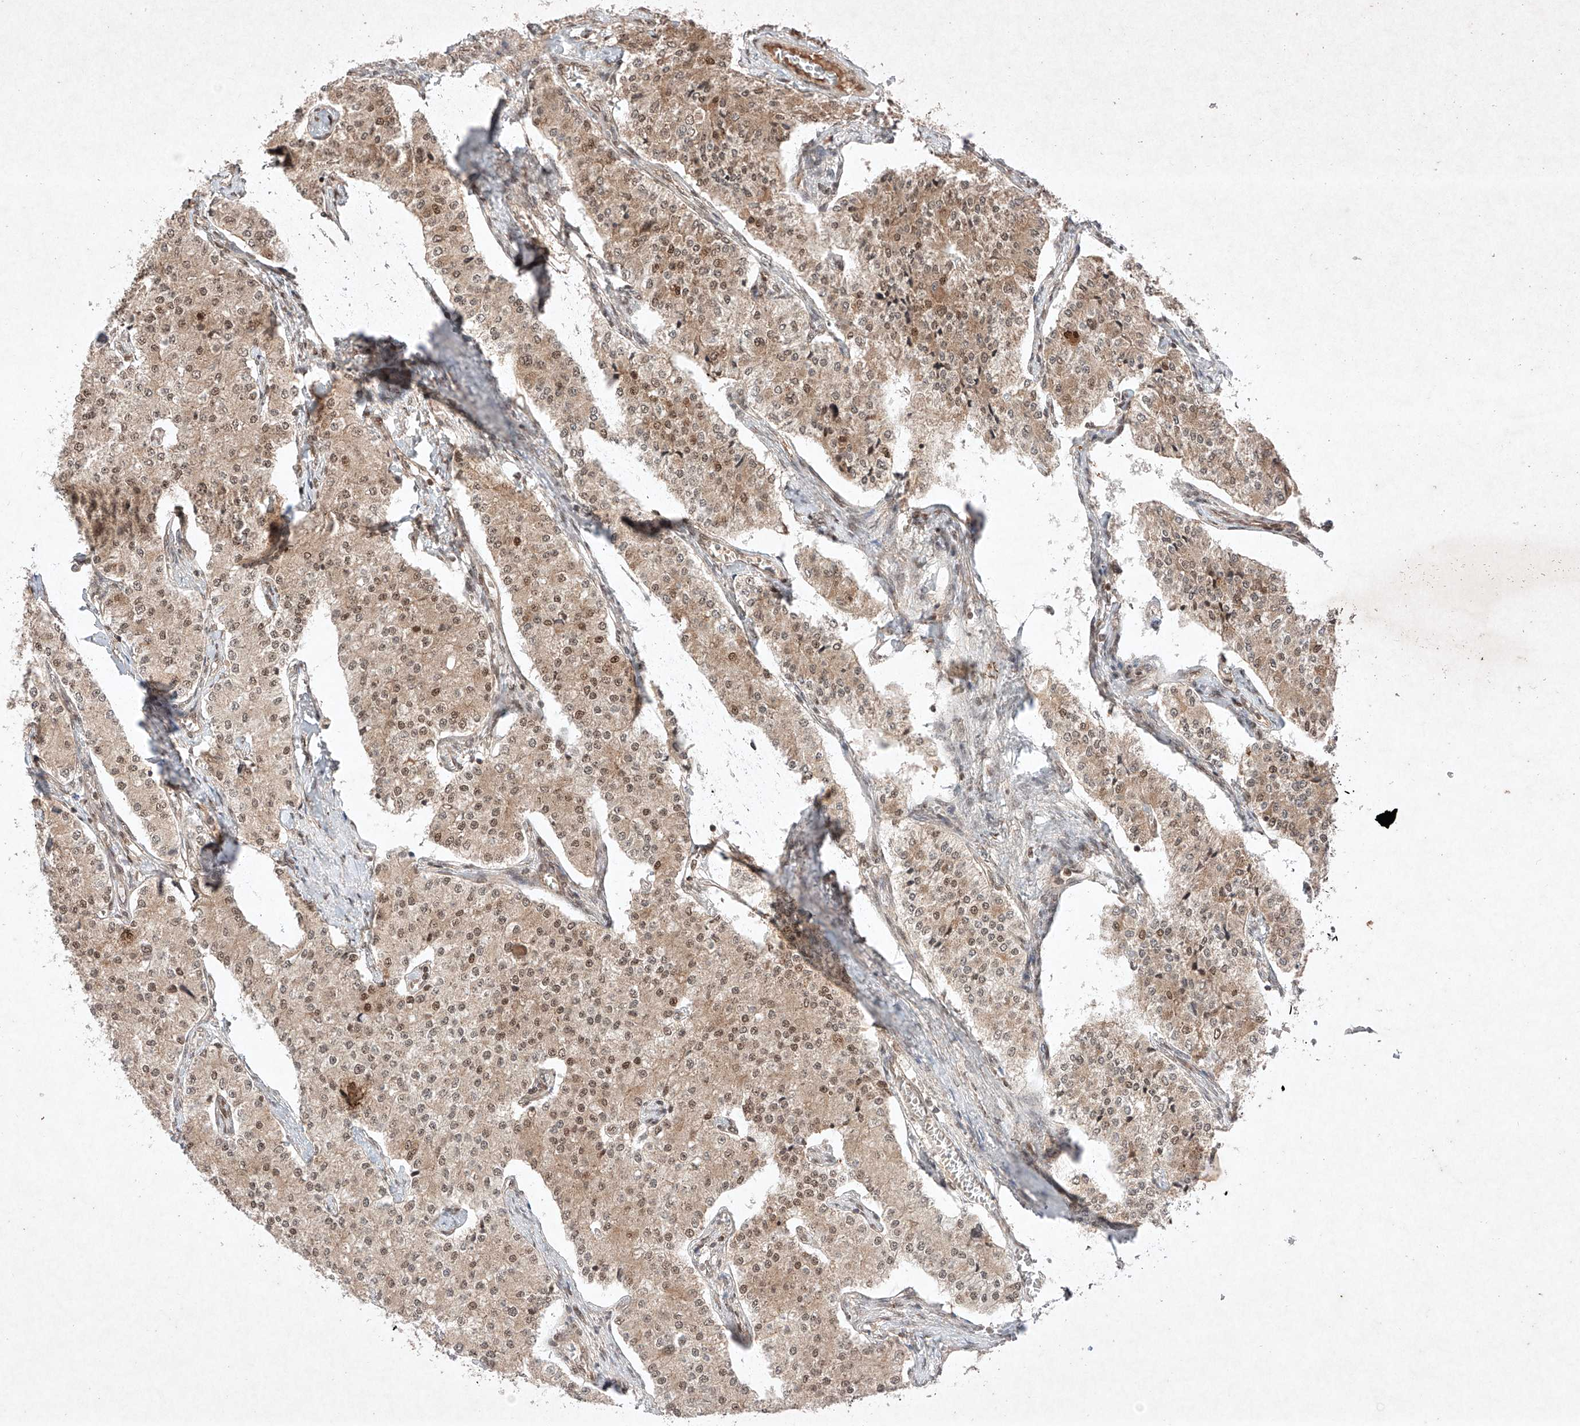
{"staining": {"intensity": "moderate", "quantity": ">75%", "location": "cytoplasmic/membranous,nuclear"}, "tissue": "carcinoid", "cell_type": "Tumor cells", "image_type": "cancer", "snomed": [{"axis": "morphology", "description": "Carcinoid, malignant, NOS"}, {"axis": "topography", "description": "Colon"}], "caption": "There is medium levels of moderate cytoplasmic/membranous and nuclear staining in tumor cells of carcinoid, as demonstrated by immunohistochemical staining (brown color).", "gene": "RNF31", "patient": {"sex": "female", "age": 52}}